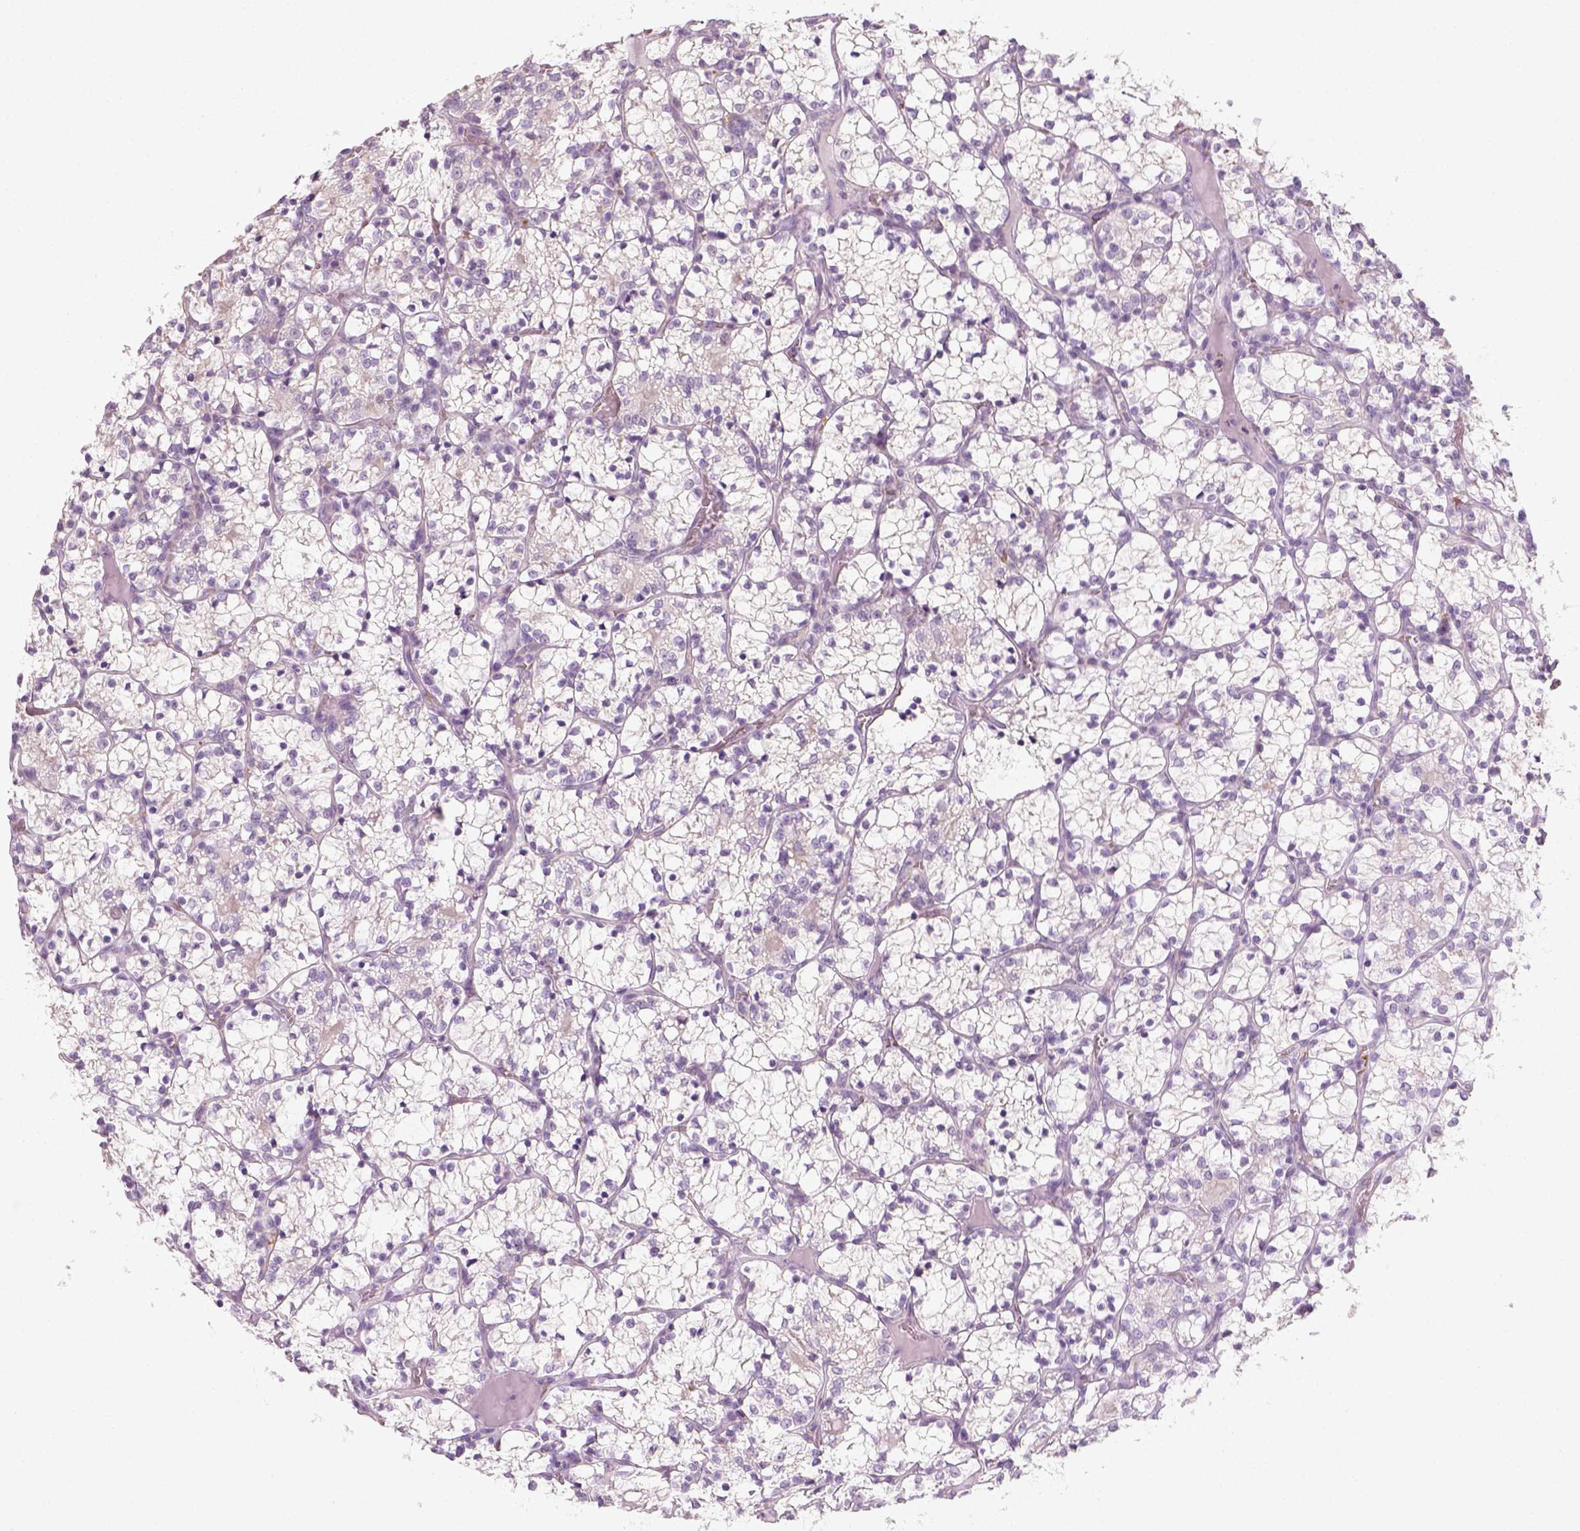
{"staining": {"intensity": "negative", "quantity": "none", "location": "none"}, "tissue": "renal cancer", "cell_type": "Tumor cells", "image_type": "cancer", "snomed": [{"axis": "morphology", "description": "Adenocarcinoma, NOS"}, {"axis": "topography", "description": "Kidney"}], "caption": "DAB (3,3'-diaminobenzidine) immunohistochemical staining of adenocarcinoma (renal) displays no significant expression in tumor cells. (Brightfield microscopy of DAB (3,3'-diaminobenzidine) immunohistochemistry (IHC) at high magnification).", "gene": "FAM163B", "patient": {"sex": "female", "age": 69}}